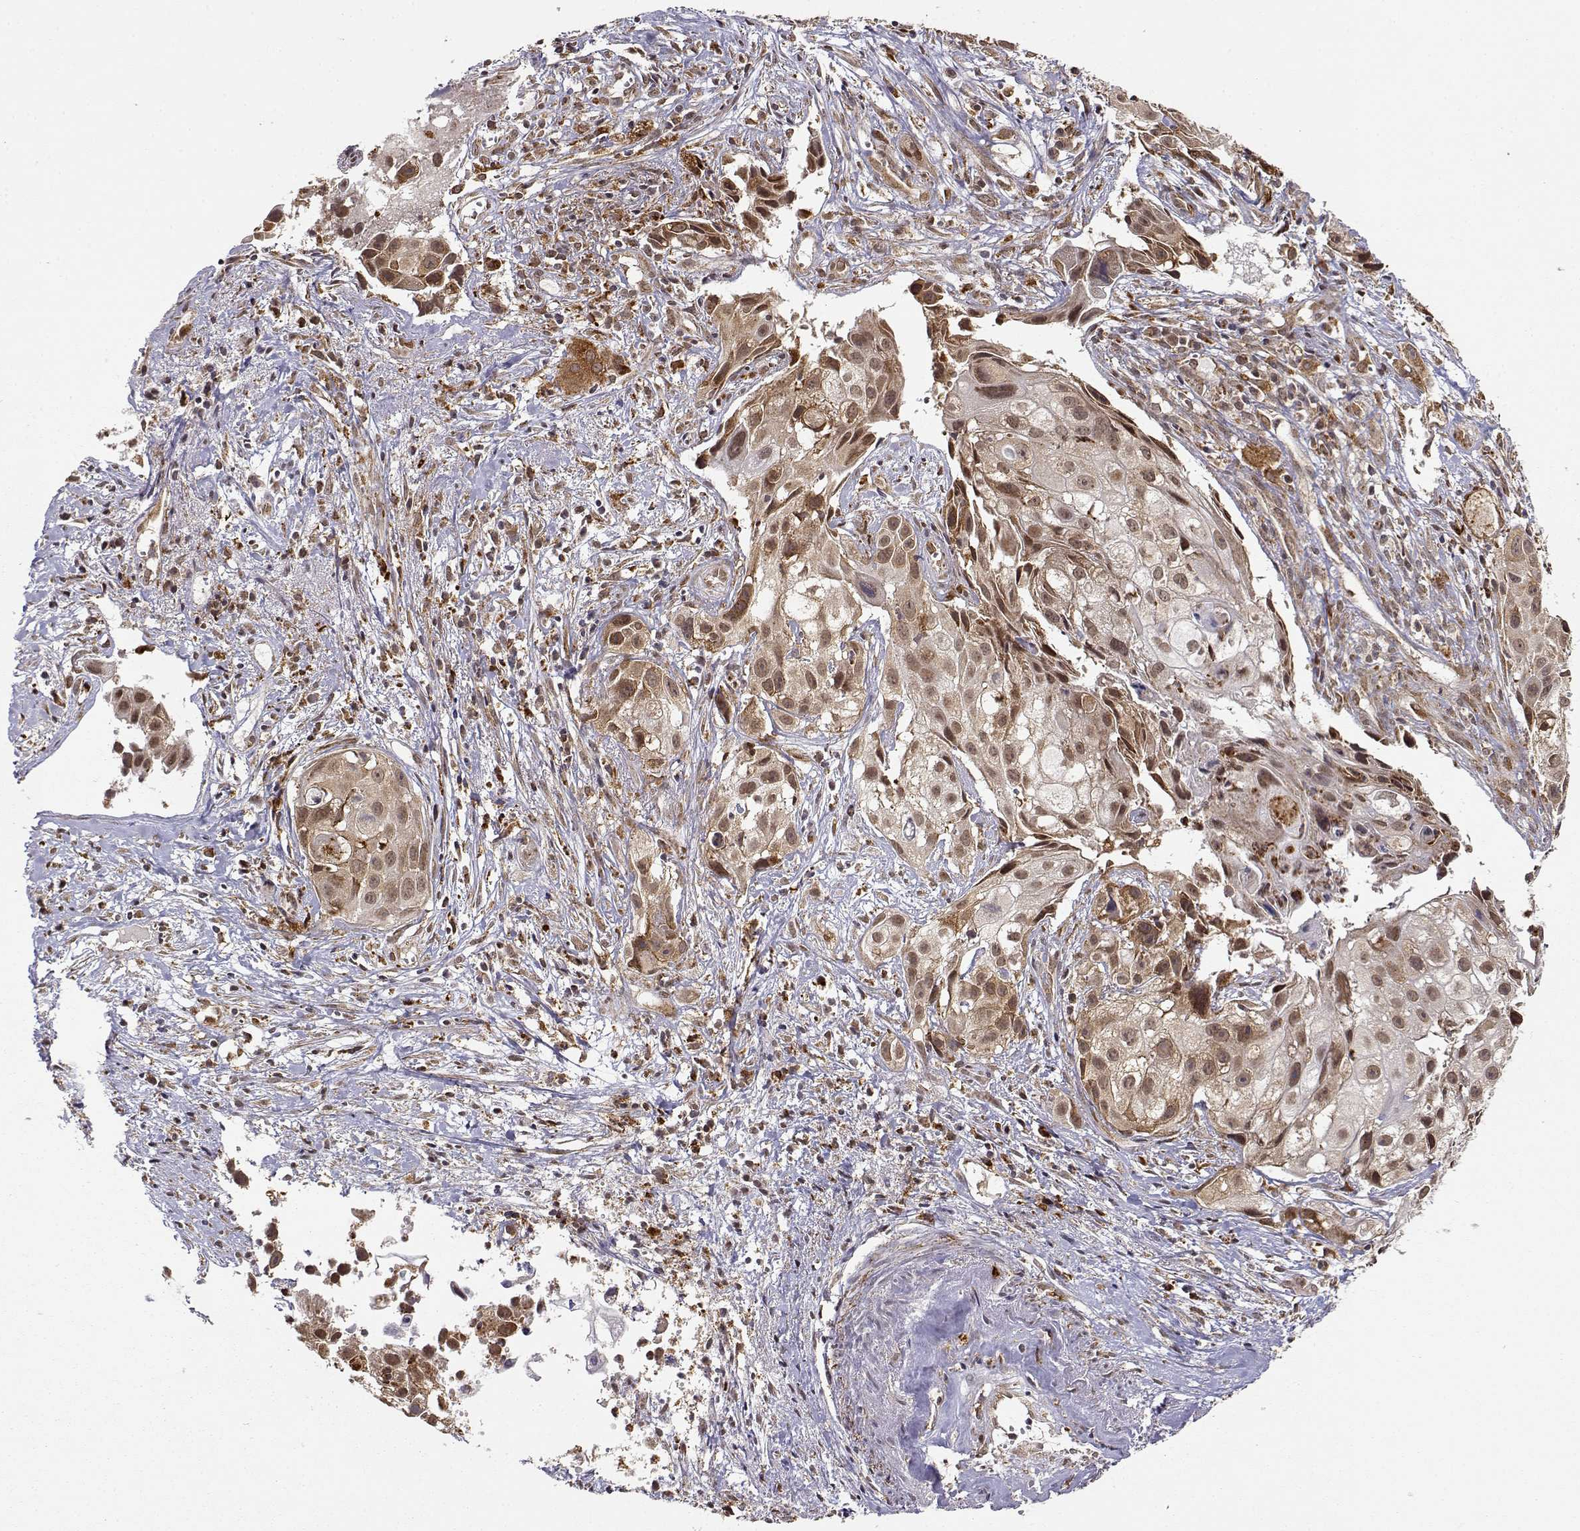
{"staining": {"intensity": "moderate", "quantity": ">75%", "location": "cytoplasmic/membranous,nuclear"}, "tissue": "cervical cancer", "cell_type": "Tumor cells", "image_type": "cancer", "snomed": [{"axis": "morphology", "description": "Squamous cell carcinoma, NOS"}, {"axis": "topography", "description": "Cervix"}], "caption": "This image displays squamous cell carcinoma (cervical) stained with immunohistochemistry to label a protein in brown. The cytoplasmic/membranous and nuclear of tumor cells show moderate positivity for the protein. Nuclei are counter-stained blue.", "gene": "RNF13", "patient": {"sex": "female", "age": 53}}